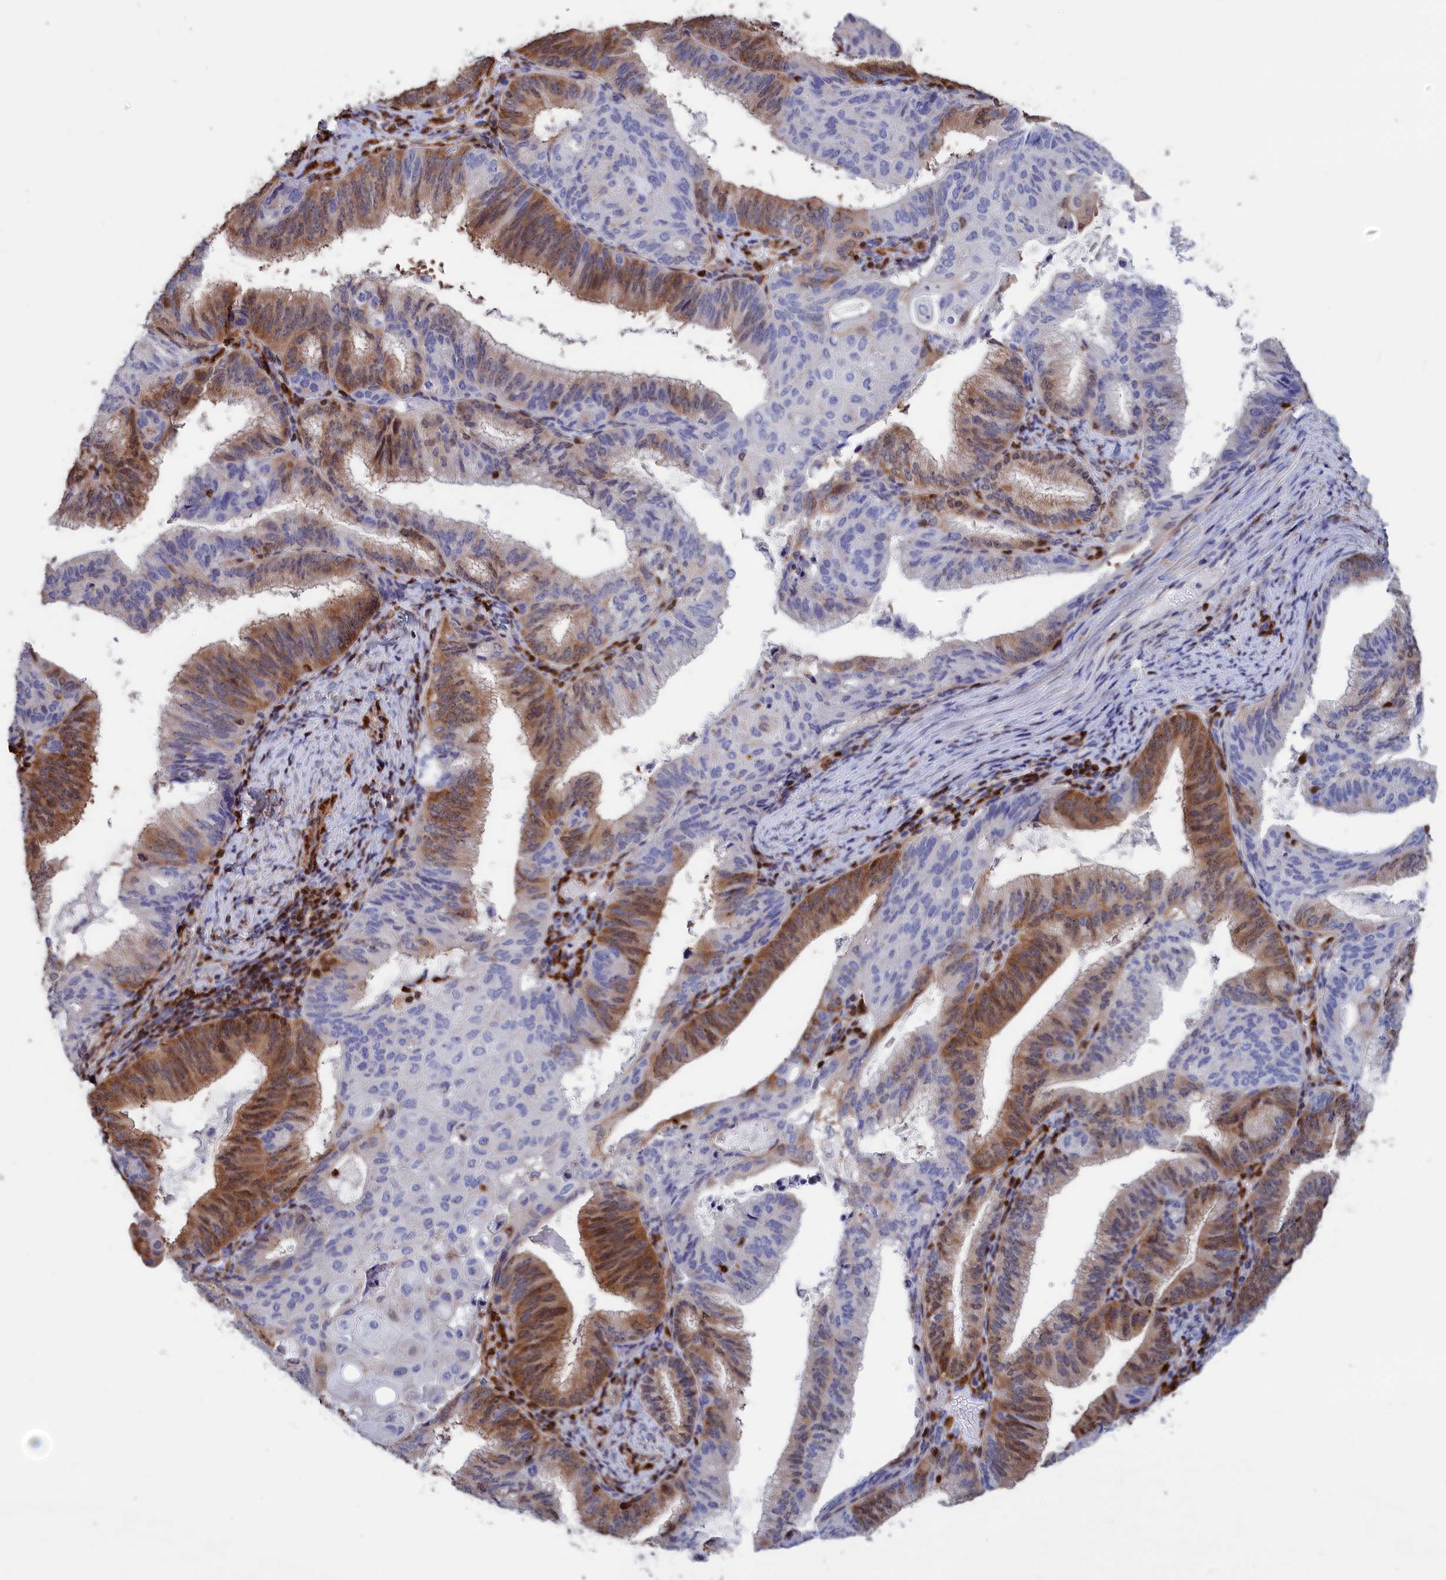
{"staining": {"intensity": "moderate", "quantity": "25%-75%", "location": "cytoplasmic/membranous,nuclear"}, "tissue": "endometrial cancer", "cell_type": "Tumor cells", "image_type": "cancer", "snomed": [{"axis": "morphology", "description": "Adenocarcinoma, NOS"}, {"axis": "topography", "description": "Endometrium"}], "caption": "Protein staining by immunohistochemistry reveals moderate cytoplasmic/membranous and nuclear staining in about 25%-75% of tumor cells in adenocarcinoma (endometrial).", "gene": "CRIP1", "patient": {"sex": "female", "age": 49}}